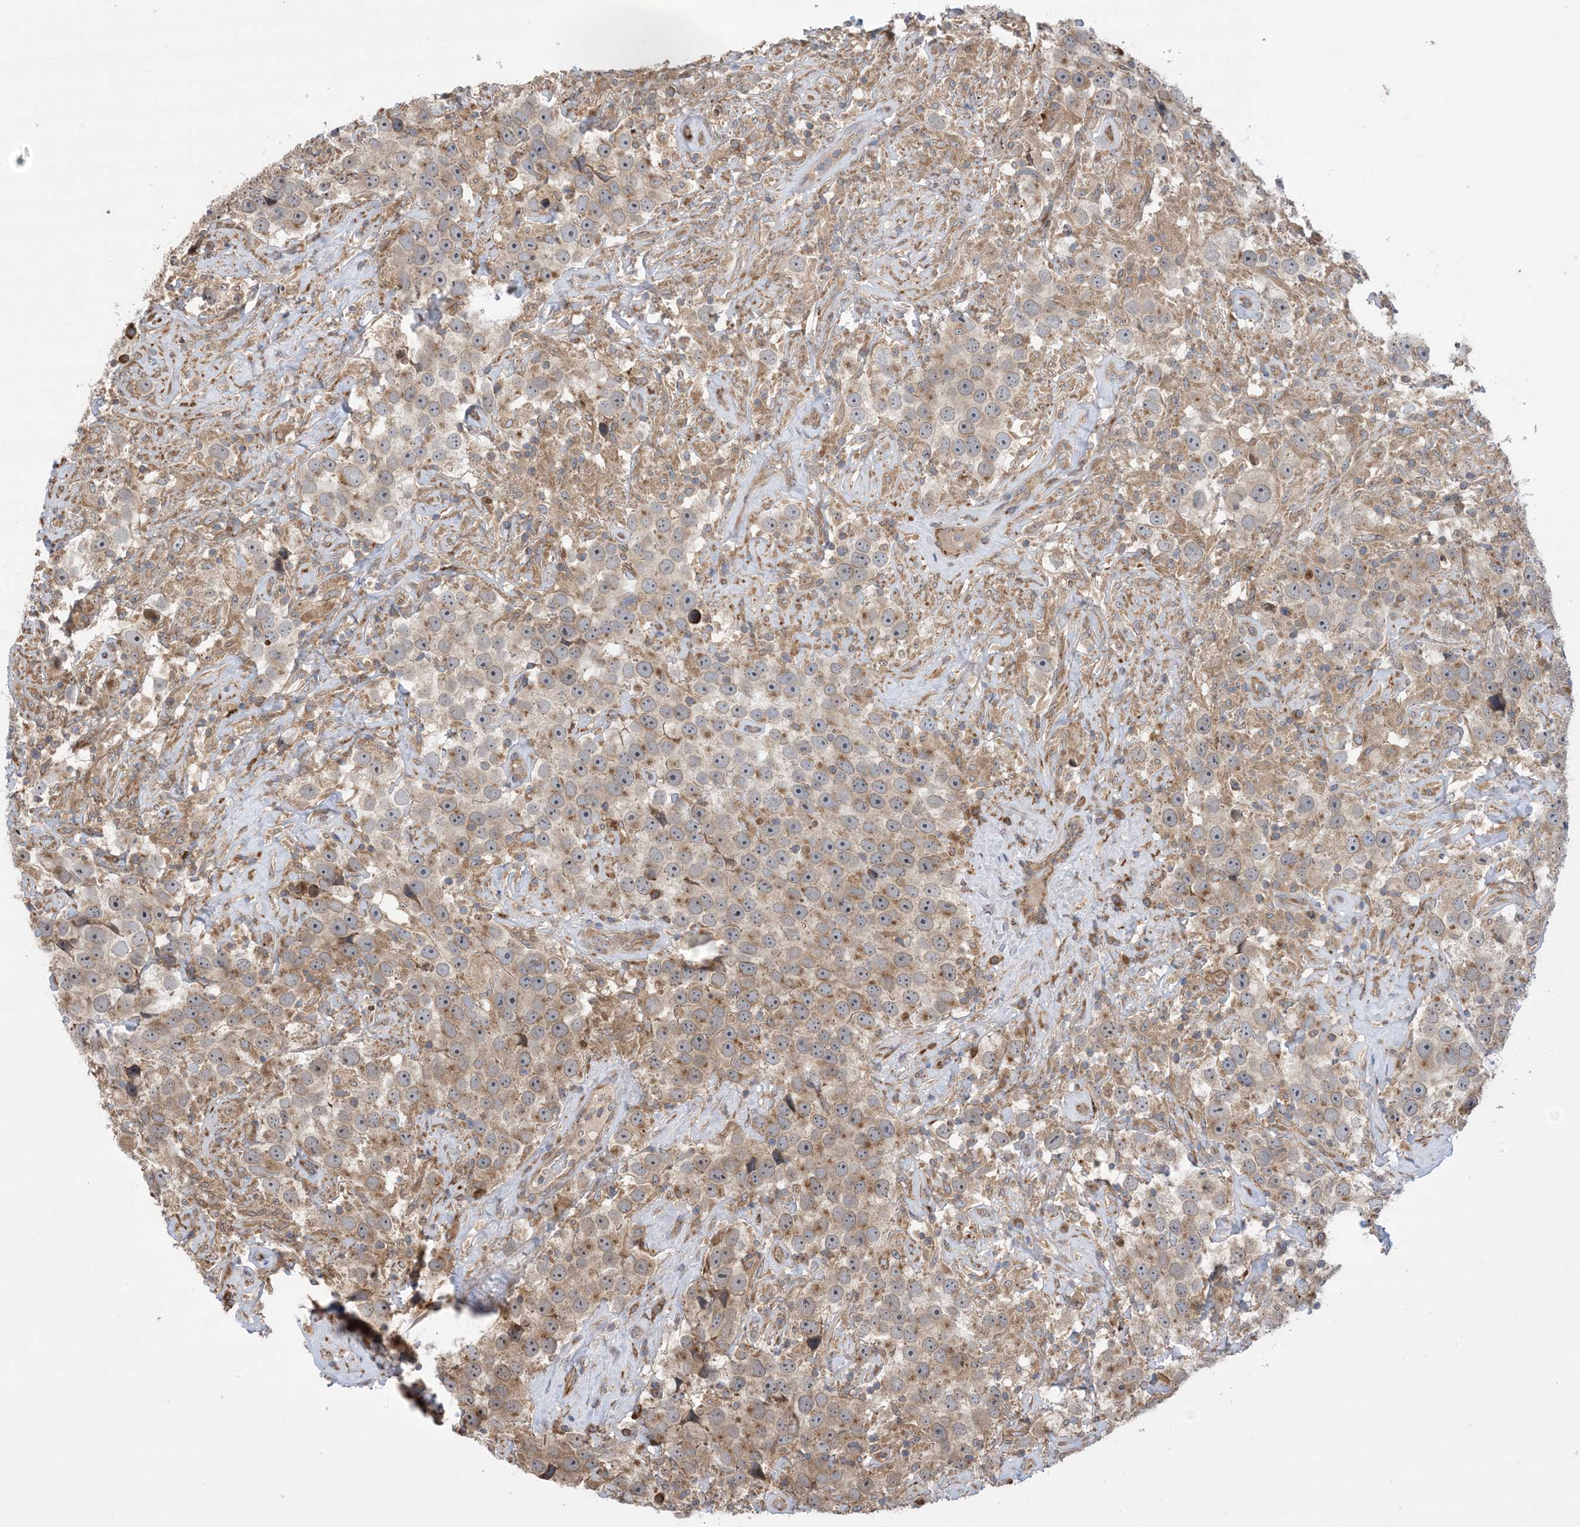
{"staining": {"intensity": "moderate", "quantity": "25%-75%", "location": "cytoplasmic/membranous"}, "tissue": "testis cancer", "cell_type": "Tumor cells", "image_type": "cancer", "snomed": [{"axis": "morphology", "description": "Seminoma, NOS"}, {"axis": "topography", "description": "Testis"}], "caption": "Testis cancer (seminoma) tissue reveals moderate cytoplasmic/membranous positivity in approximately 25%-75% of tumor cells, visualized by immunohistochemistry.", "gene": "CLEC16A", "patient": {"sex": "male", "age": 49}}